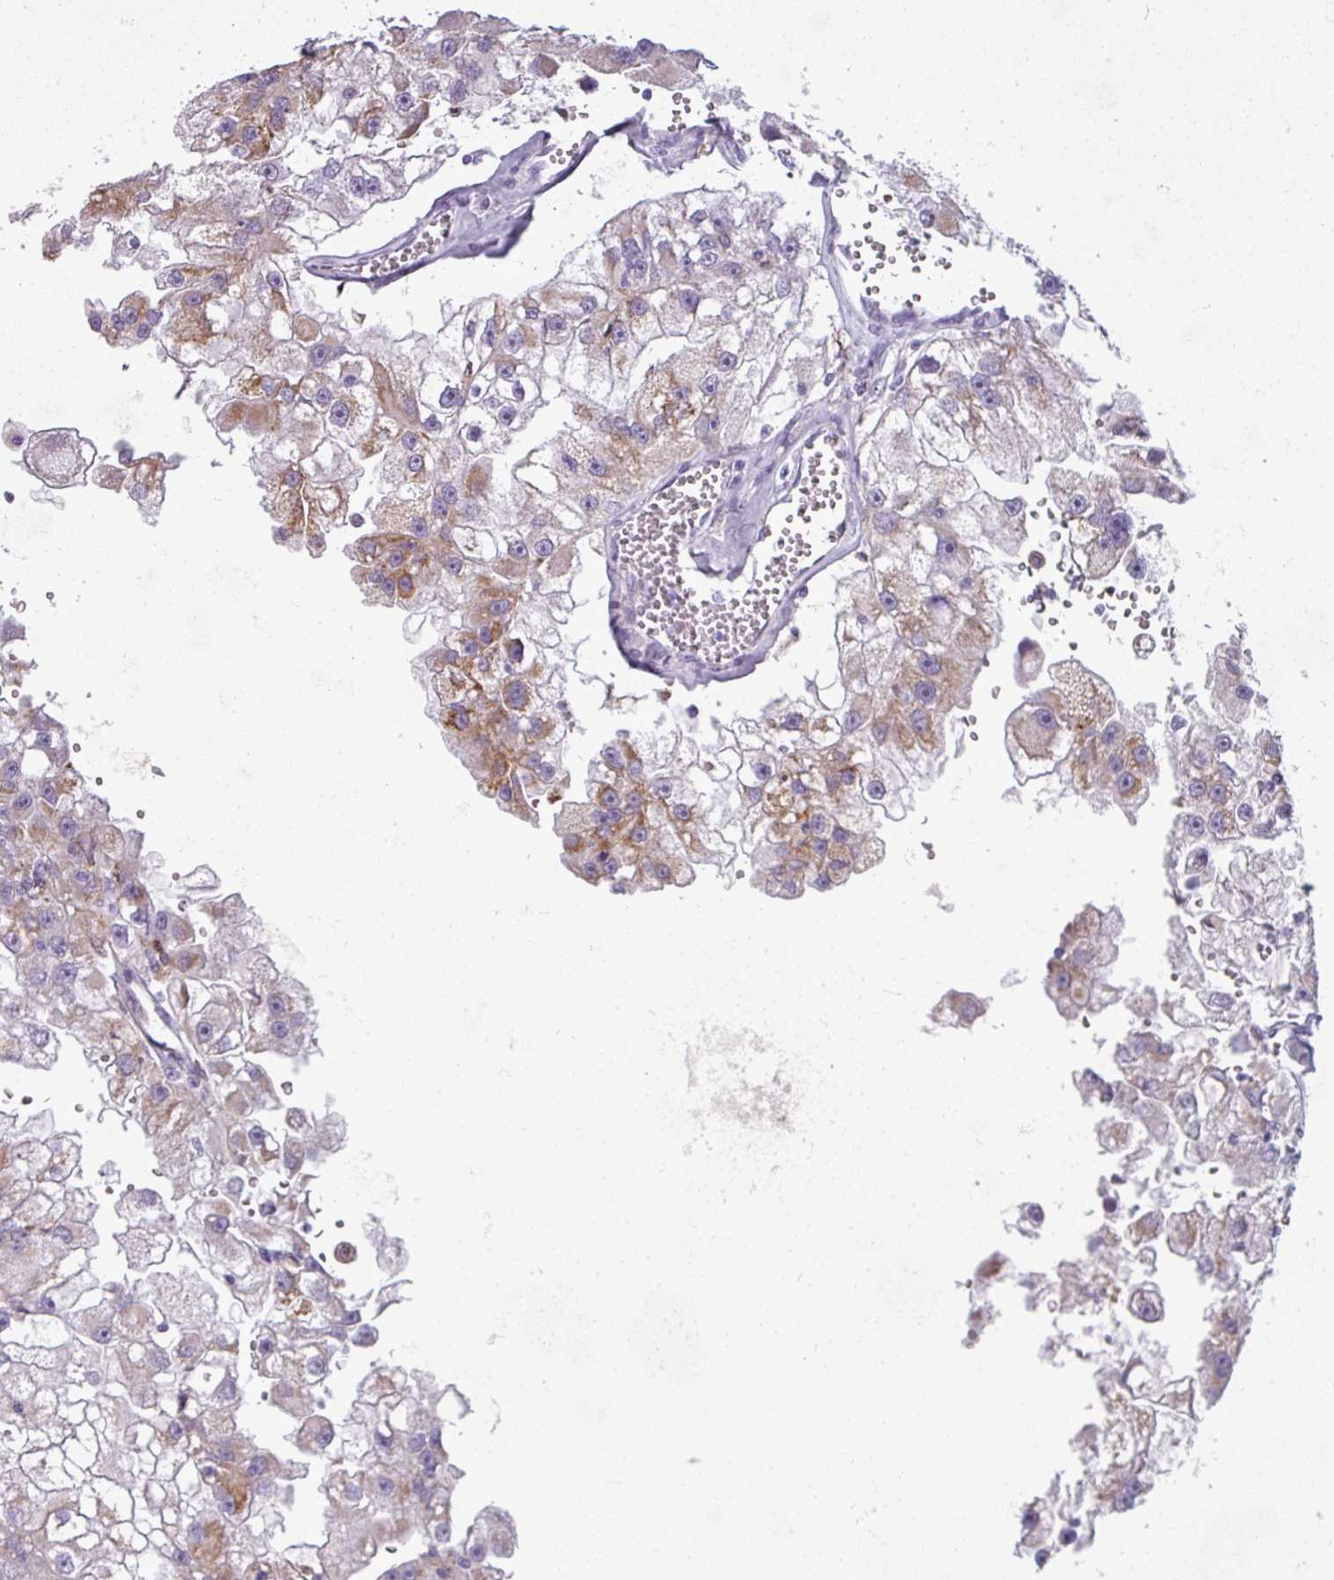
{"staining": {"intensity": "moderate", "quantity": "<25%", "location": "cytoplasmic/membranous"}, "tissue": "renal cancer", "cell_type": "Tumor cells", "image_type": "cancer", "snomed": [{"axis": "morphology", "description": "Adenocarcinoma, NOS"}, {"axis": "topography", "description": "Kidney"}], "caption": "Immunohistochemical staining of renal cancer (adenocarcinoma) displays low levels of moderate cytoplasmic/membranous protein expression in approximately <25% of tumor cells.", "gene": "ZNF667", "patient": {"sex": "male", "age": 63}}